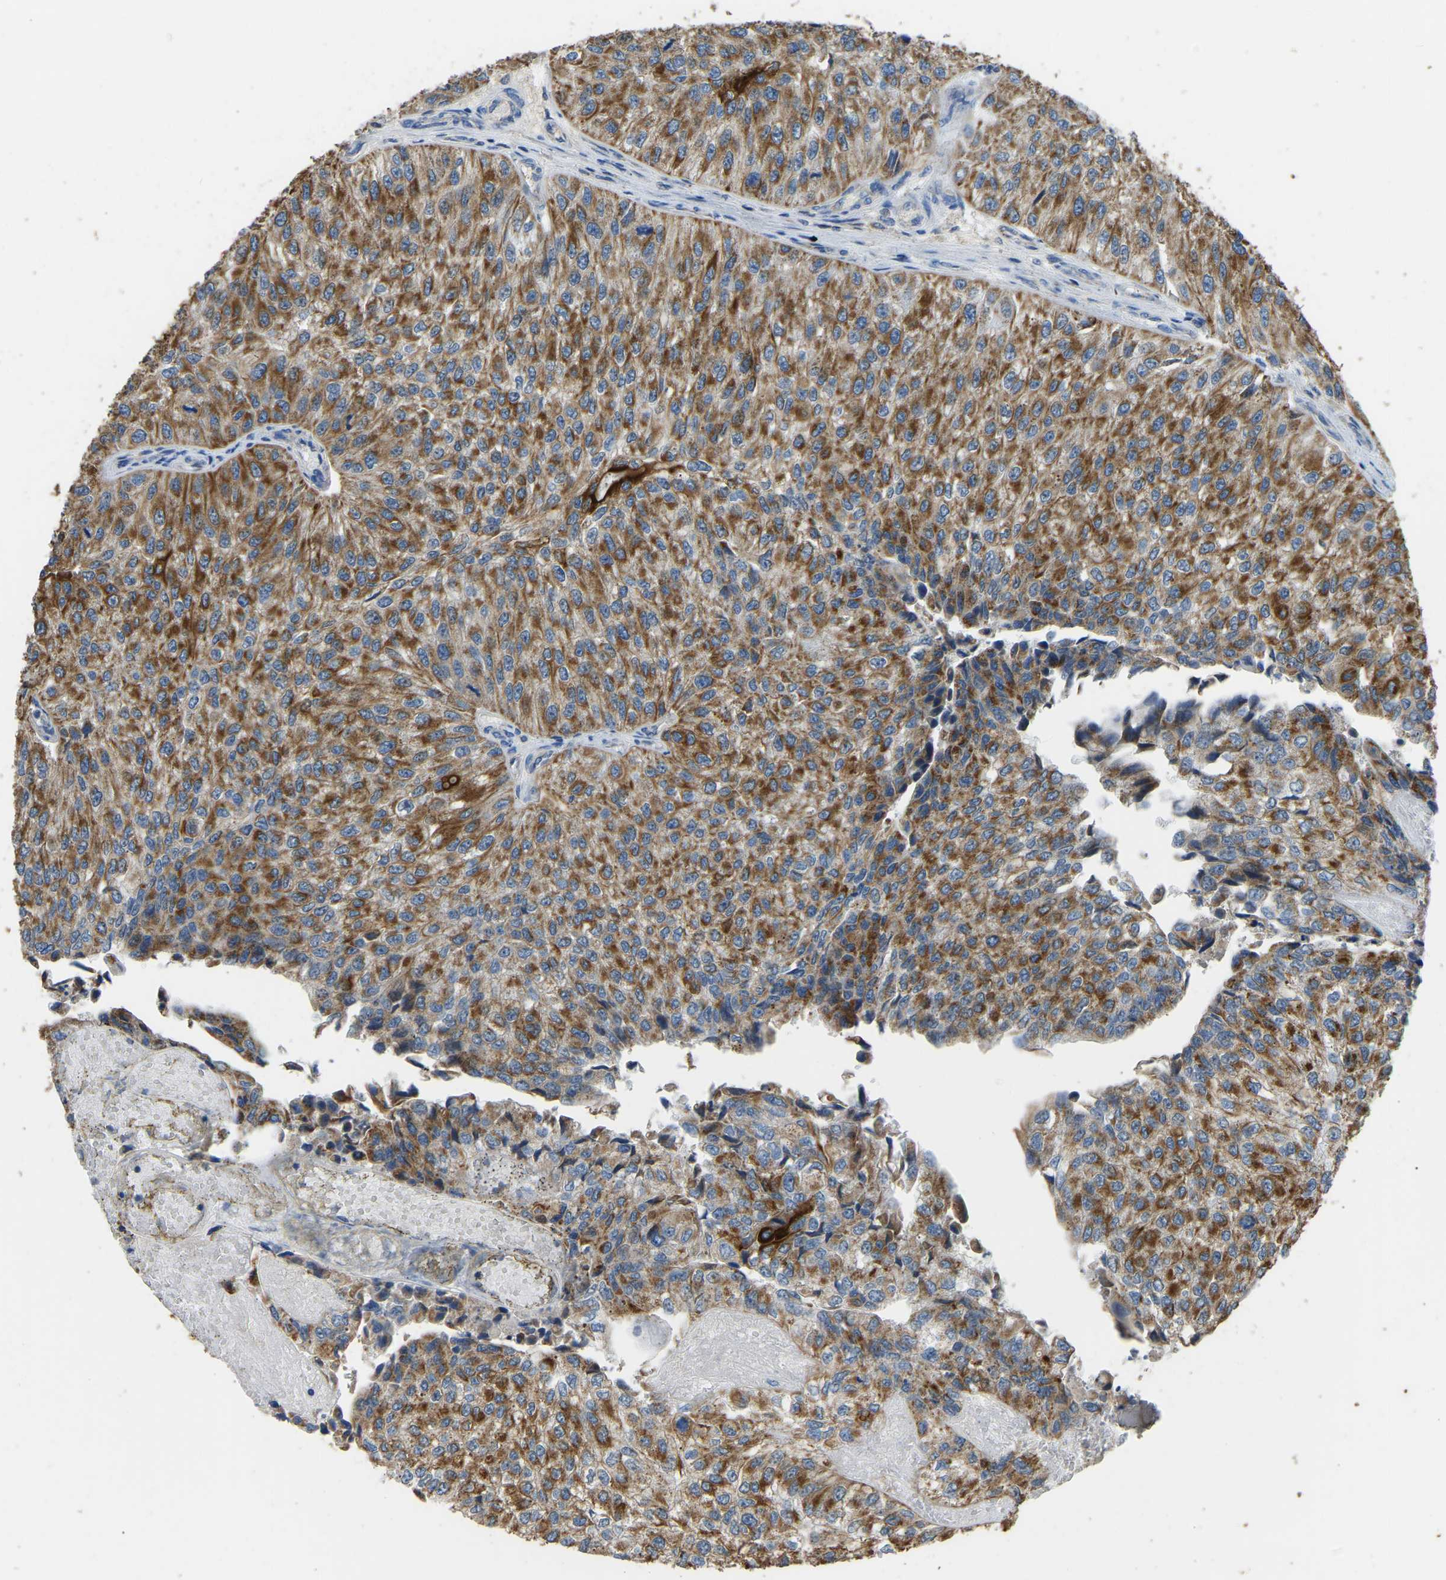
{"staining": {"intensity": "strong", "quantity": ">75%", "location": "cytoplasmic/membranous"}, "tissue": "urothelial cancer", "cell_type": "Tumor cells", "image_type": "cancer", "snomed": [{"axis": "morphology", "description": "Urothelial carcinoma, High grade"}, {"axis": "topography", "description": "Kidney"}, {"axis": "topography", "description": "Urinary bladder"}], "caption": "This is a histology image of IHC staining of high-grade urothelial carcinoma, which shows strong expression in the cytoplasmic/membranous of tumor cells.", "gene": "ZNF200", "patient": {"sex": "male", "age": 77}}